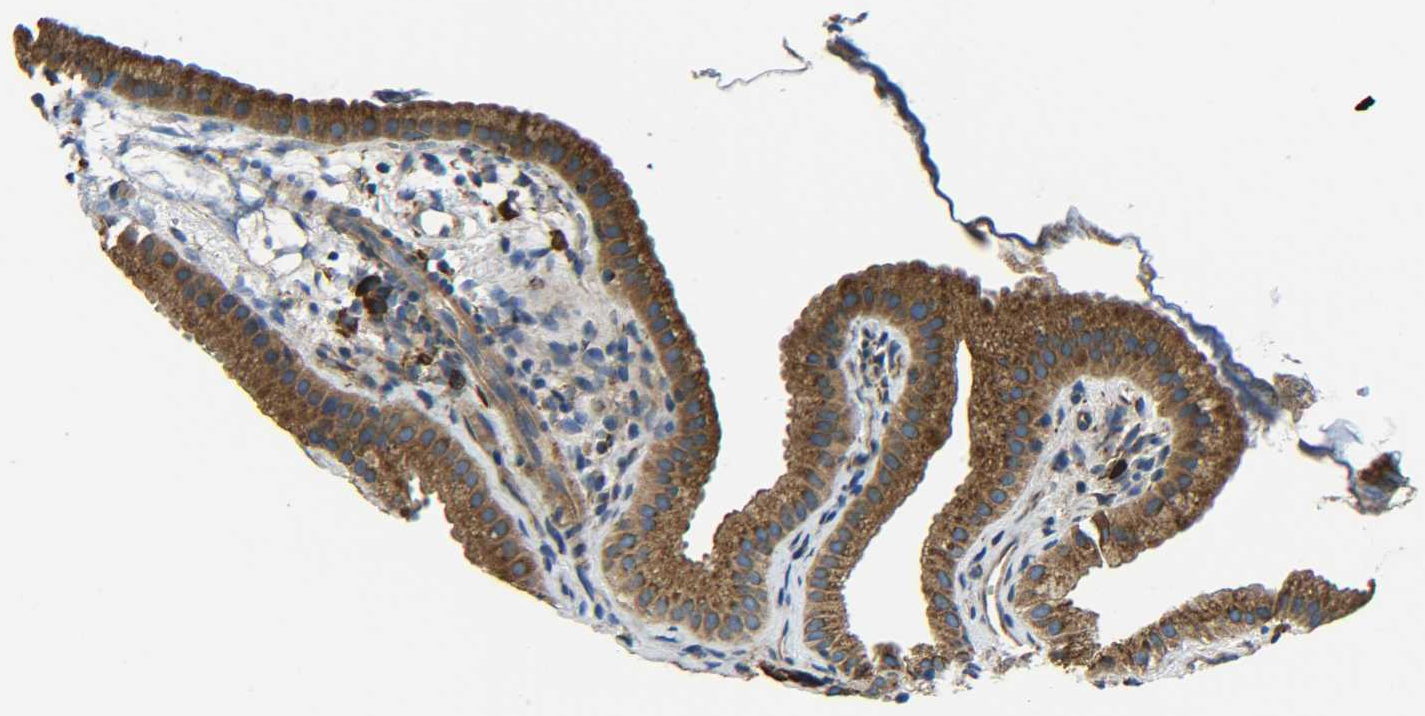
{"staining": {"intensity": "strong", "quantity": ">75%", "location": "cytoplasmic/membranous"}, "tissue": "gallbladder", "cell_type": "Glandular cells", "image_type": "normal", "snomed": [{"axis": "morphology", "description": "Normal tissue, NOS"}, {"axis": "topography", "description": "Gallbladder"}], "caption": "IHC staining of benign gallbladder, which demonstrates high levels of strong cytoplasmic/membranous positivity in about >75% of glandular cells indicating strong cytoplasmic/membranous protein staining. The staining was performed using DAB (3,3'-diaminobenzidine) (brown) for protein detection and nuclei were counterstained in hematoxylin (blue).", "gene": "PREB", "patient": {"sex": "female", "age": 64}}